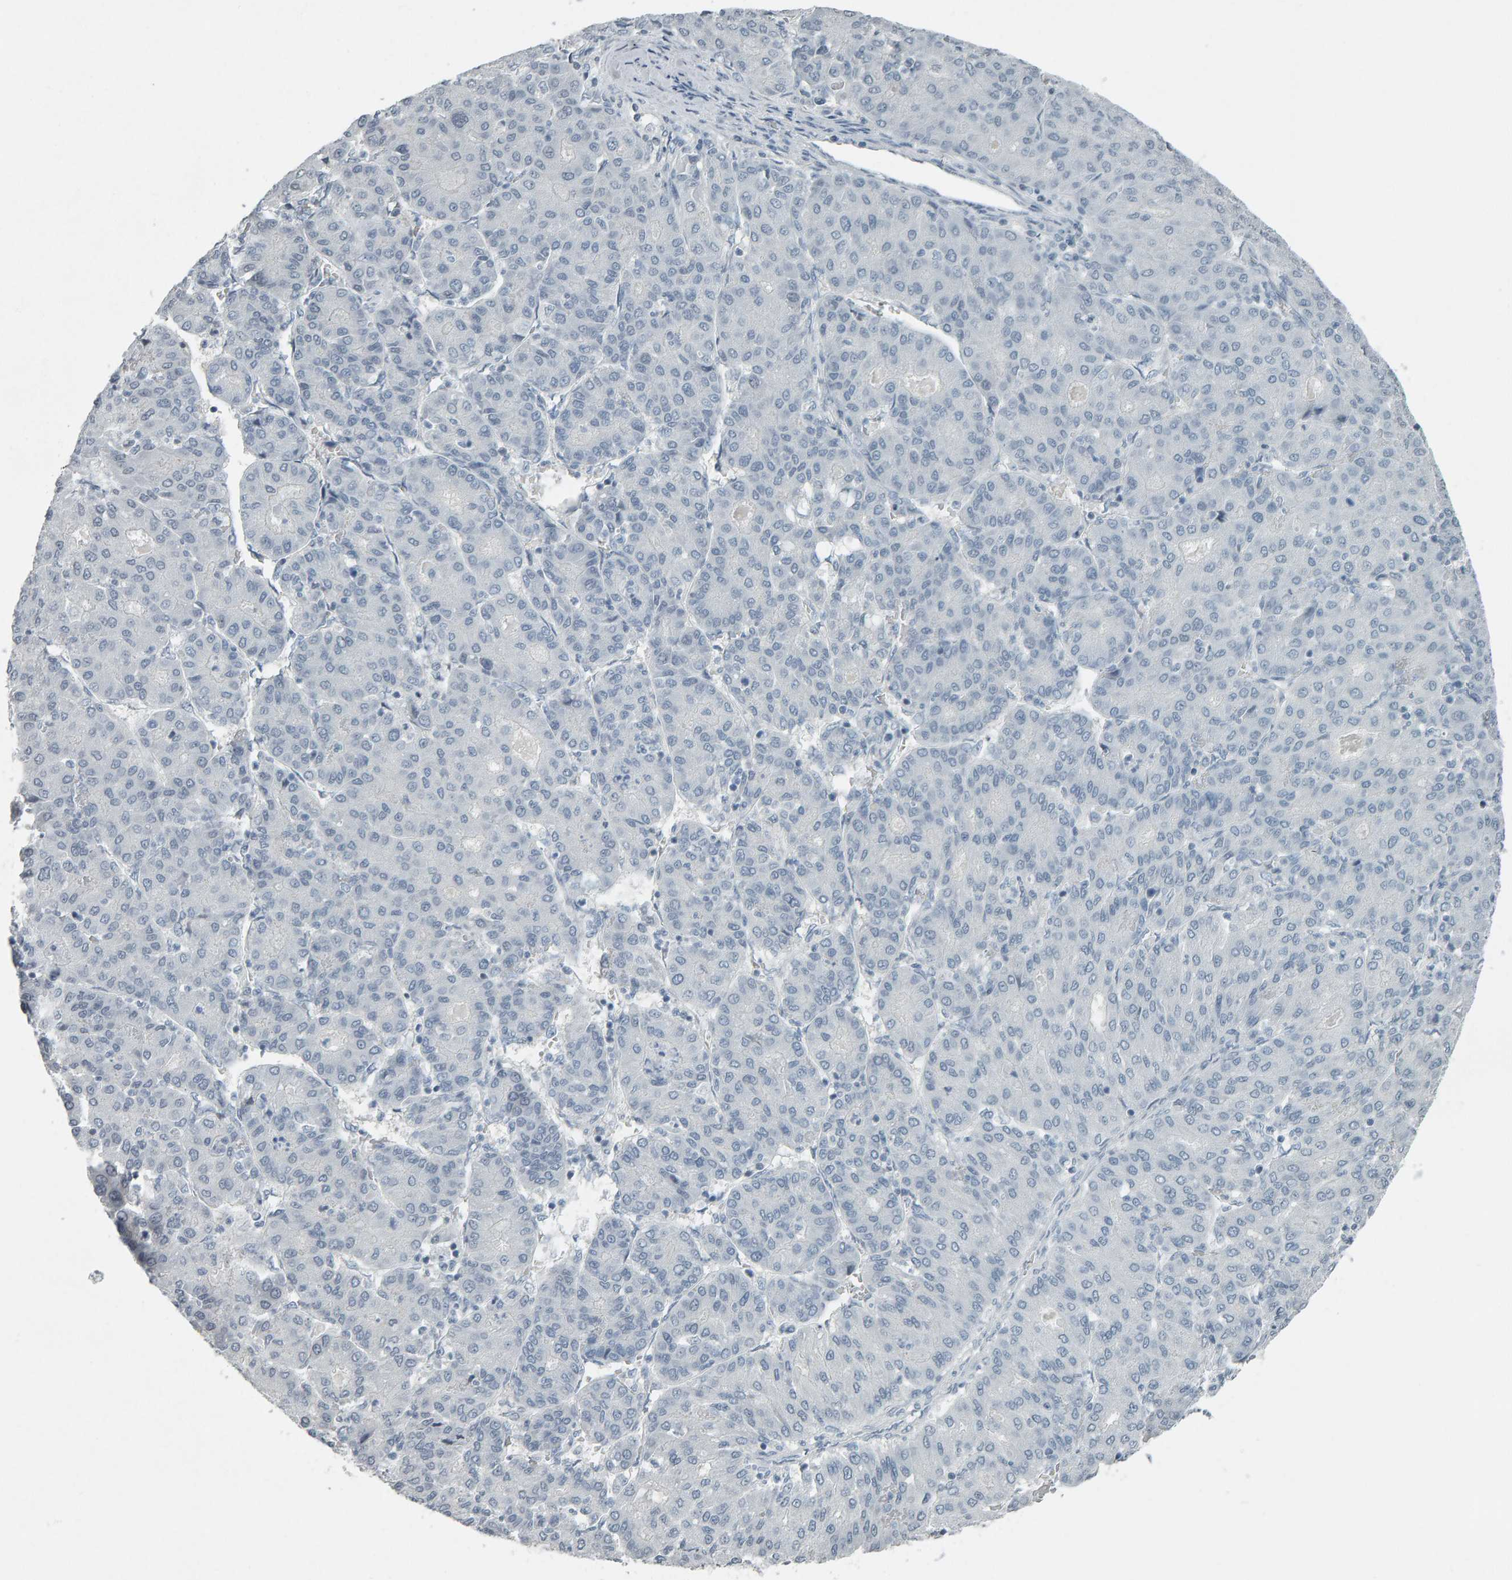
{"staining": {"intensity": "negative", "quantity": "none", "location": "none"}, "tissue": "liver cancer", "cell_type": "Tumor cells", "image_type": "cancer", "snomed": [{"axis": "morphology", "description": "Carcinoma, Hepatocellular, NOS"}, {"axis": "topography", "description": "Liver"}], "caption": "Micrograph shows no significant protein expression in tumor cells of liver hepatocellular carcinoma. The staining is performed using DAB (3,3'-diaminobenzidine) brown chromogen with nuclei counter-stained in using hematoxylin.", "gene": "PYY", "patient": {"sex": "male", "age": 65}}